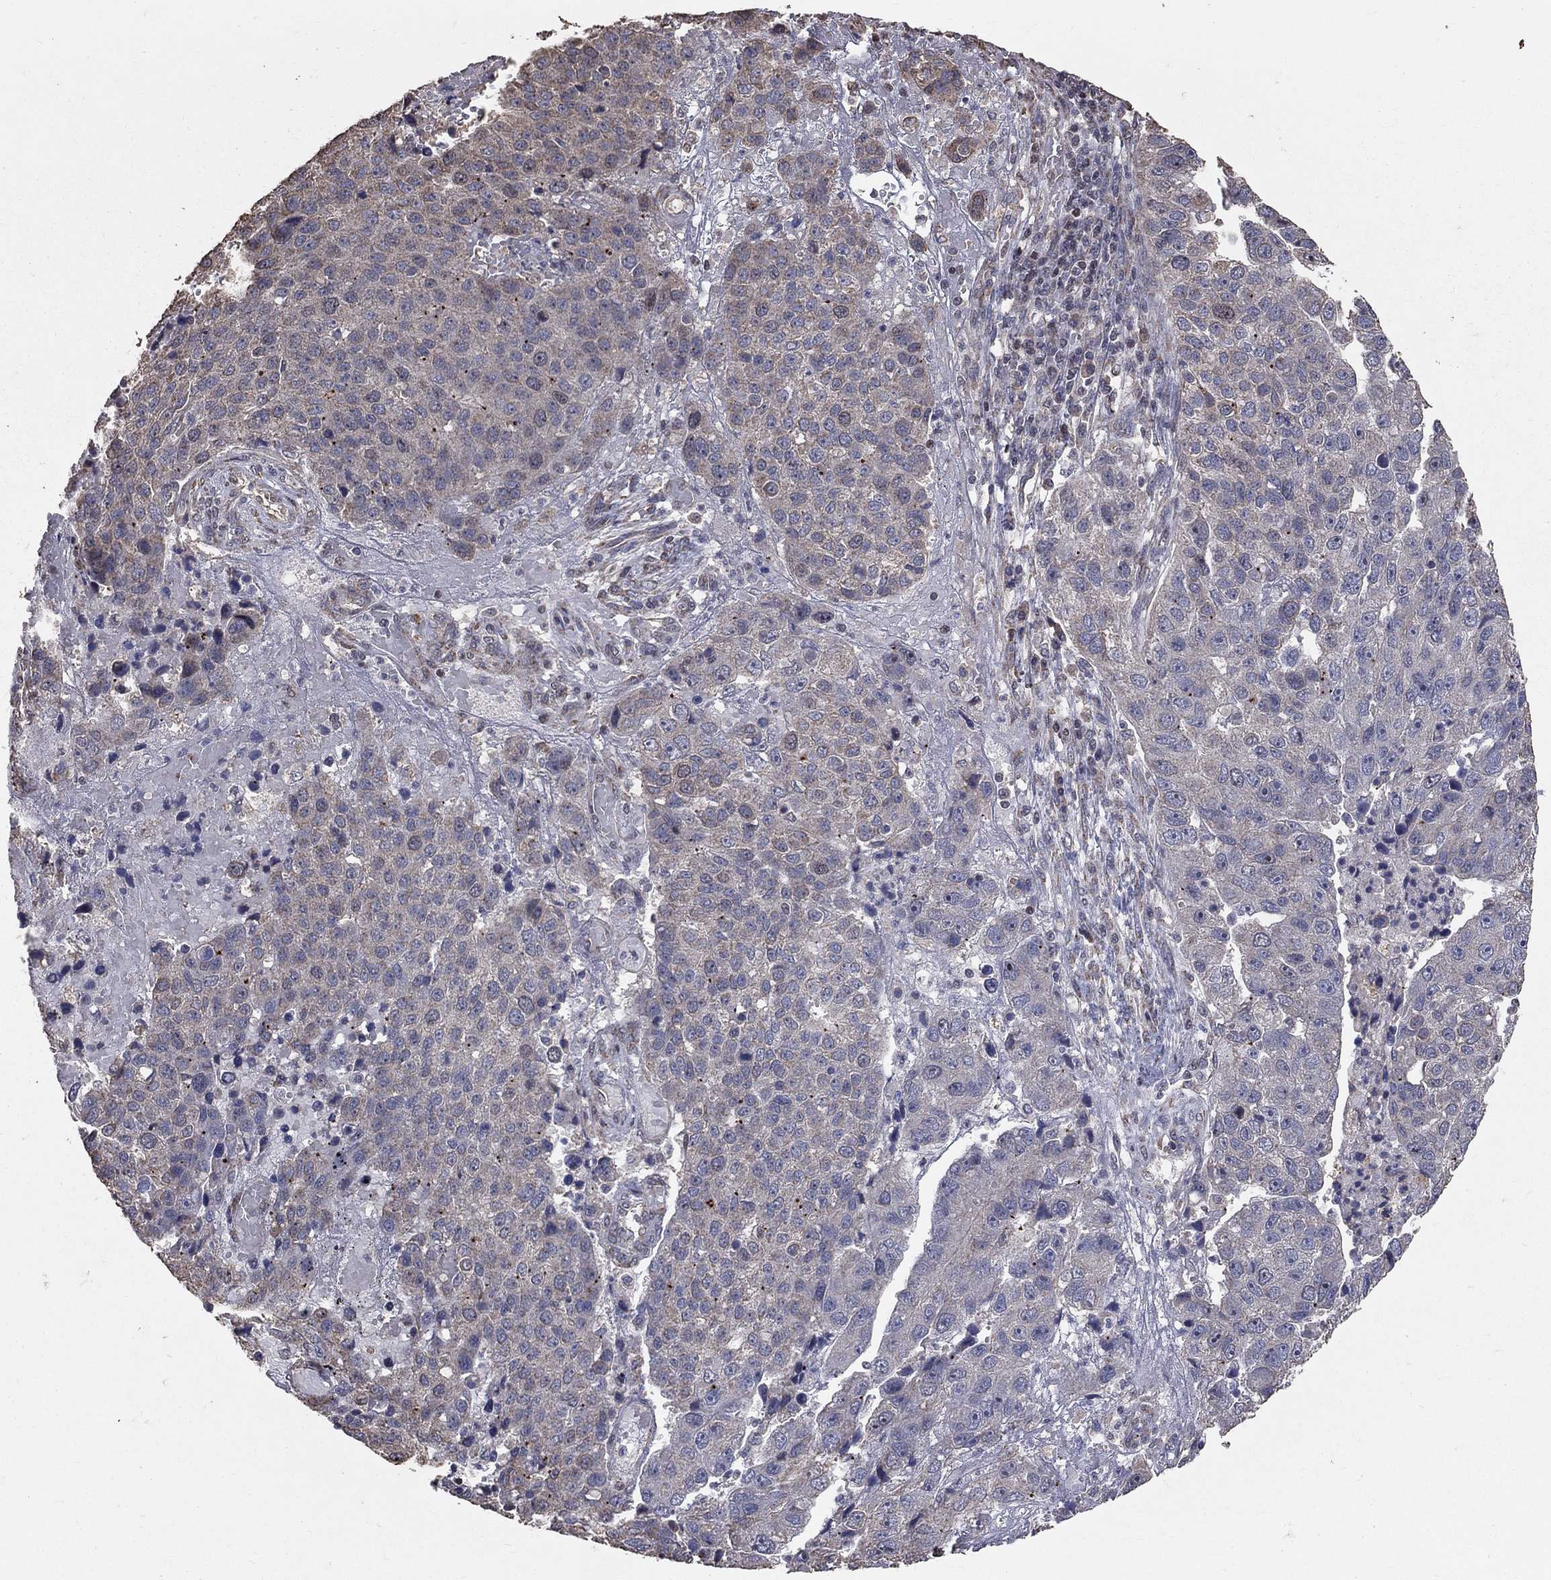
{"staining": {"intensity": "negative", "quantity": "none", "location": "none"}, "tissue": "pancreatic cancer", "cell_type": "Tumor cells", "image_type": "cancer", "snomed": [{"axis": "morphology", "description": "Adenocarcinoma, NOS"}, {"axis": "topography", "description": "Pancreas"}], "caption": "Immunohistochemistry (IHC) photomicrograph of pancreatic cancer stained for a protein (brown), which demonstrates no positivity in tumor cells. Brightfield microscopy of IHC stained with DAB (brown) and hematoxylin (blue), captured at high magnification.", "gene": "LY6K", "patient": {"sex": "female", "age": 61}}